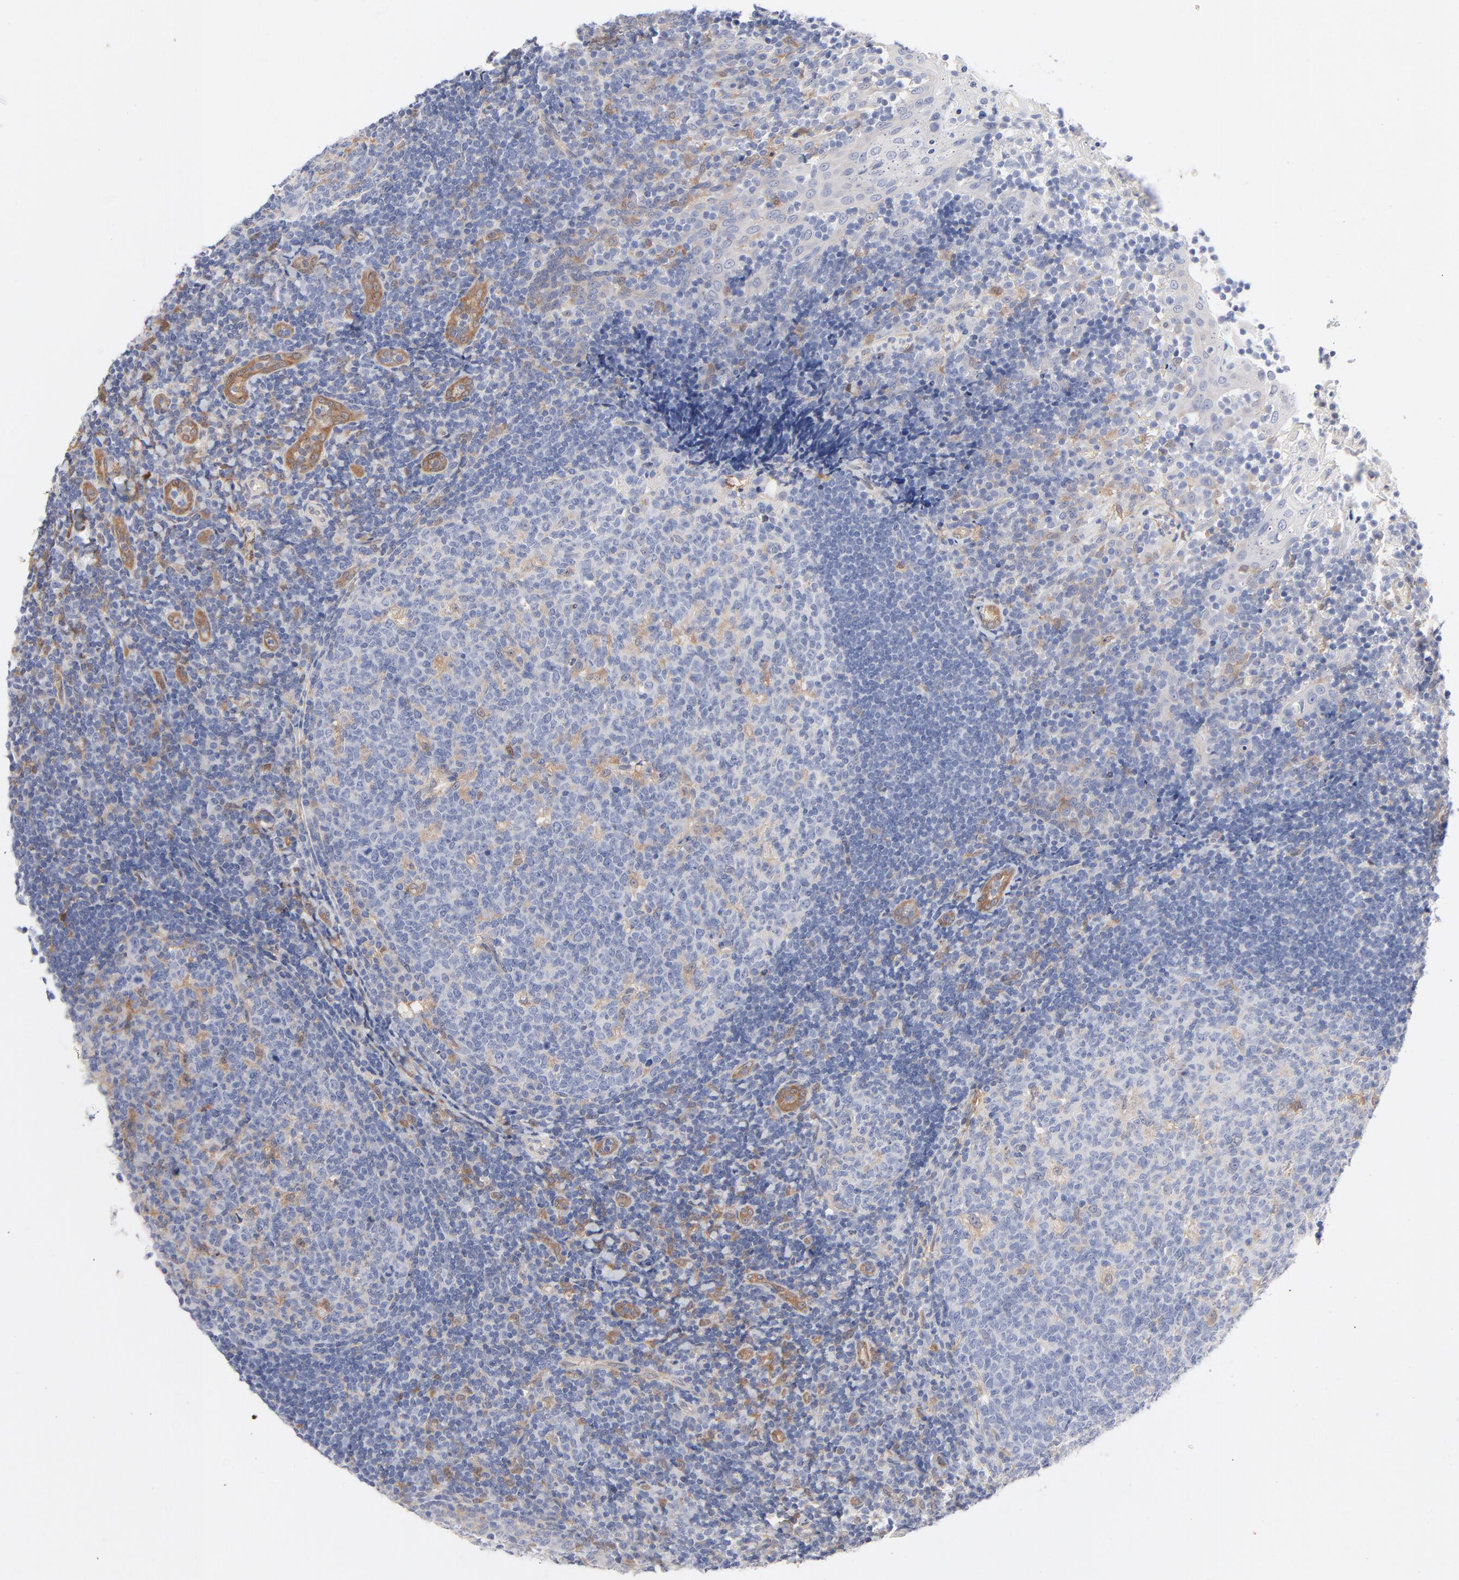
{"staining": {"intensity": "weak", "quantity": "25%-75%", "location": "cytoplasmic/membranous"}, "tissue": "tonsil", "cell_type": "Germinal center cells", "image_type": "normal", "snomed": [{"axis": "morphology", "description": "Normal tissue, NOS"}, {"axis": "topography", "description": "Tonsil"}], "caption": "The micrograph displays staining of unremarkable tonsil, revealing weak cytoplasmic/membranous protein staining (brown color) within germinal center cells. Nuclei are stained in blue.", "gene": "ARRB1", "patient": {"sex": "female", "age": 40}}